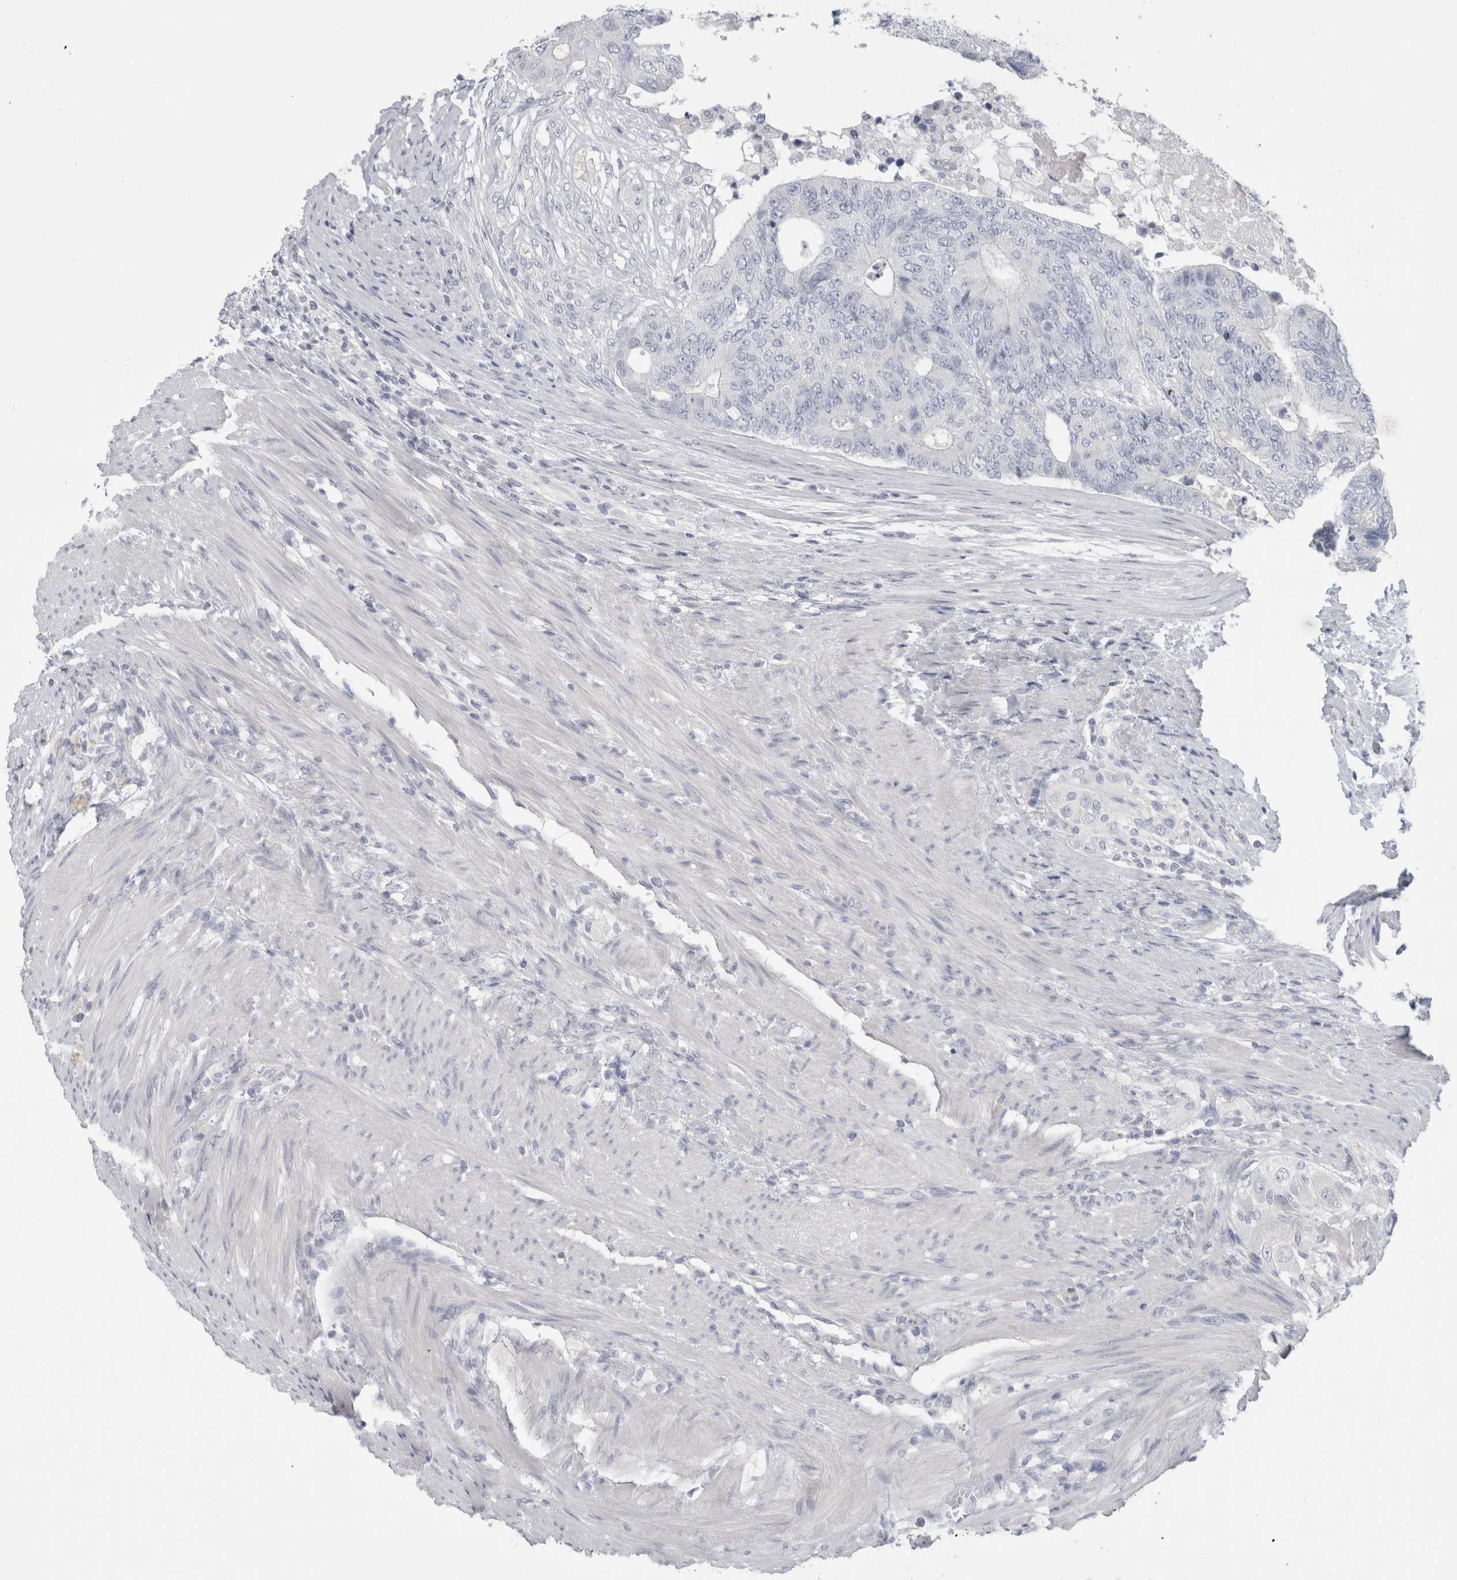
{"staining": {"intensity": "negative", "quantity": "none", "location": "none"}, "tissue": "colorectal cancer", "cell_type": "Tumor cells", "image_type": "cancer", "snomed": [{"axis": "morphology", "description": "Adenocarcinoma, NOS"}, {"axis": "topography", "description": "Colon"}], "caption": "The image exhibits no staining of tumor cells in adenocarcinoma (colorectal).", "gene": "SLC6A1", "patient": {"sex": "female", "age": 67}}